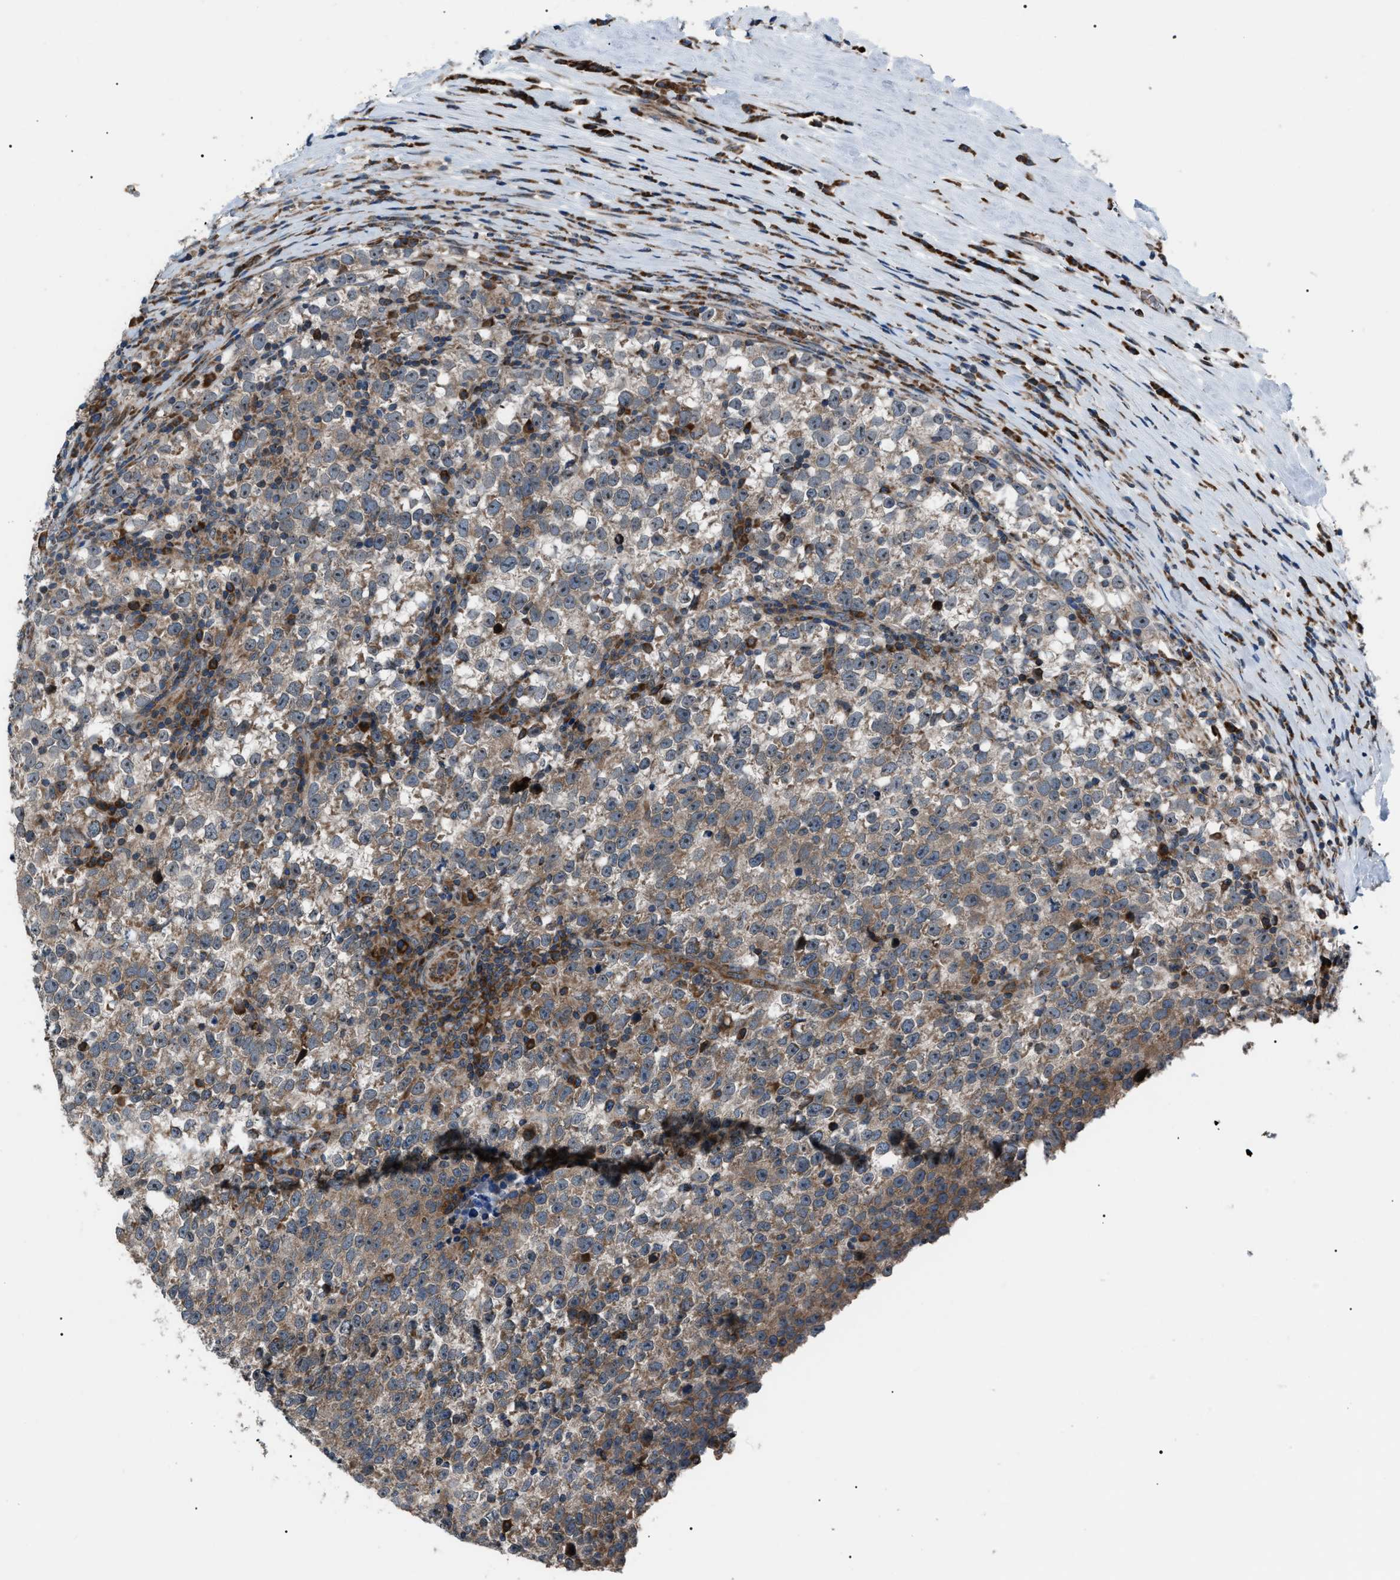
{"staining": {"intensity": "moderate", "quantity": ">75%", "location": "cytoplasmic/membranous"}, "tissue": "testis cancer", "cell_type": "Tumor cells", "image_type": "cancer", "snomed": [{"axis": "morphology", "description": "Normal tissue, NOS"}, {"axis": "morphology", "description": "Seminoma, NOS"}, {"axis": "topography", "description": "Testis"}], "caption": "A brown stain highlights moderate cytoplasmic/membranous staining of a protein in human testis seminoma tumor cells.", "gene": "AGO2", "patient": {"sex": "male", "age": 43}}